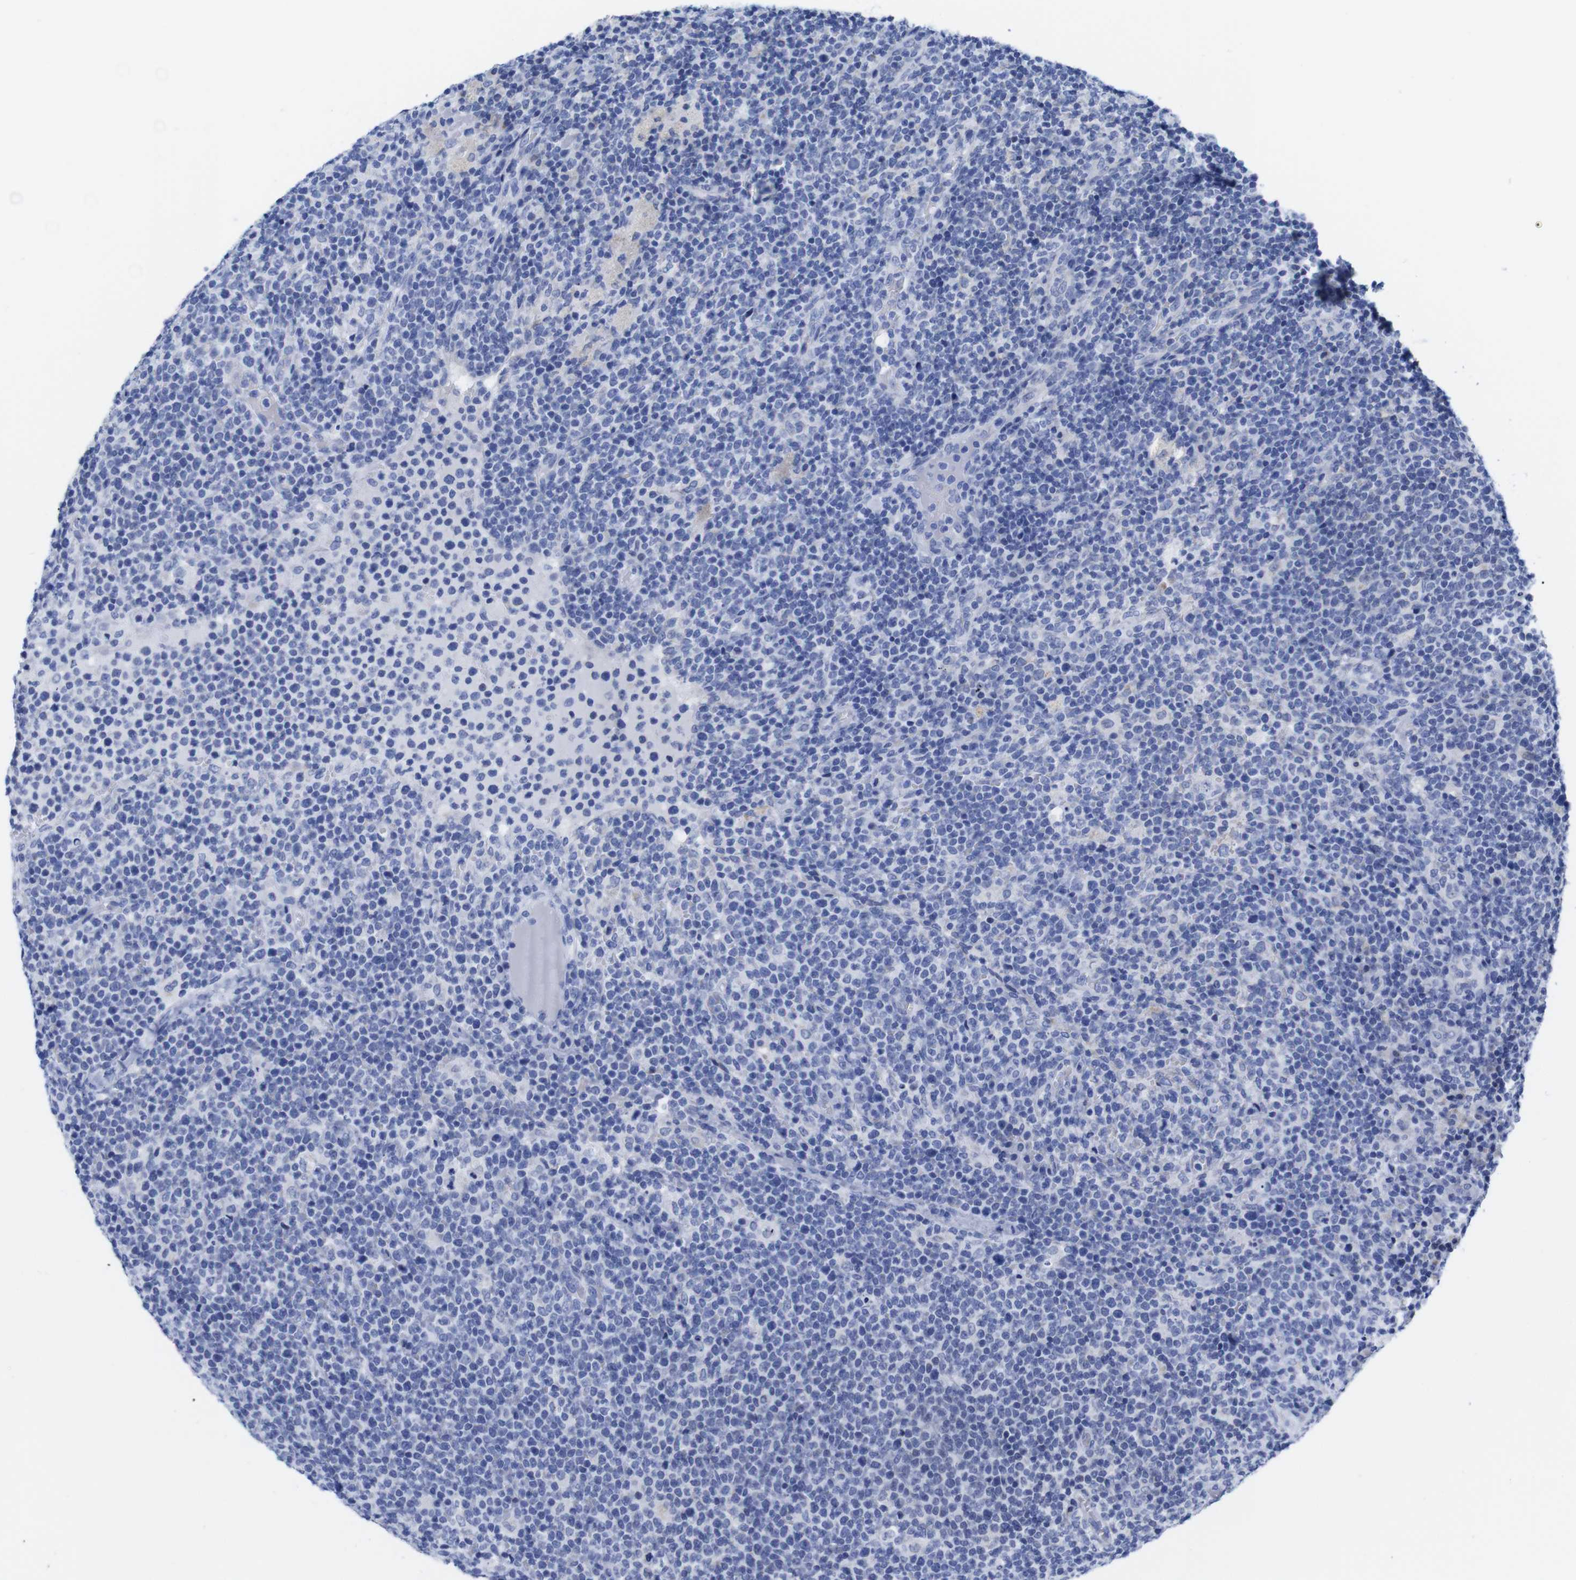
{"staining": {"intensity": "negative", "quantity": "none", "location": "none"}, "tissue": "lymphoma", "cell_type": "Tumor cells", "image_type": "cancer", "snomed": [{"axis": "morphology", "description": "Malignant lymphoma, non-Hodgkin's type, High grade"}, {"axis": "topography", "description": "Lymph node"}], "caption": "DAB (3,3'-diaminobenzidine) immunohistochemical staining of human lymphoma demonstrates no significant positivity in tumor cells.", "gene": "LRRC55", "patient": {"sex": "male", "age": 61}}